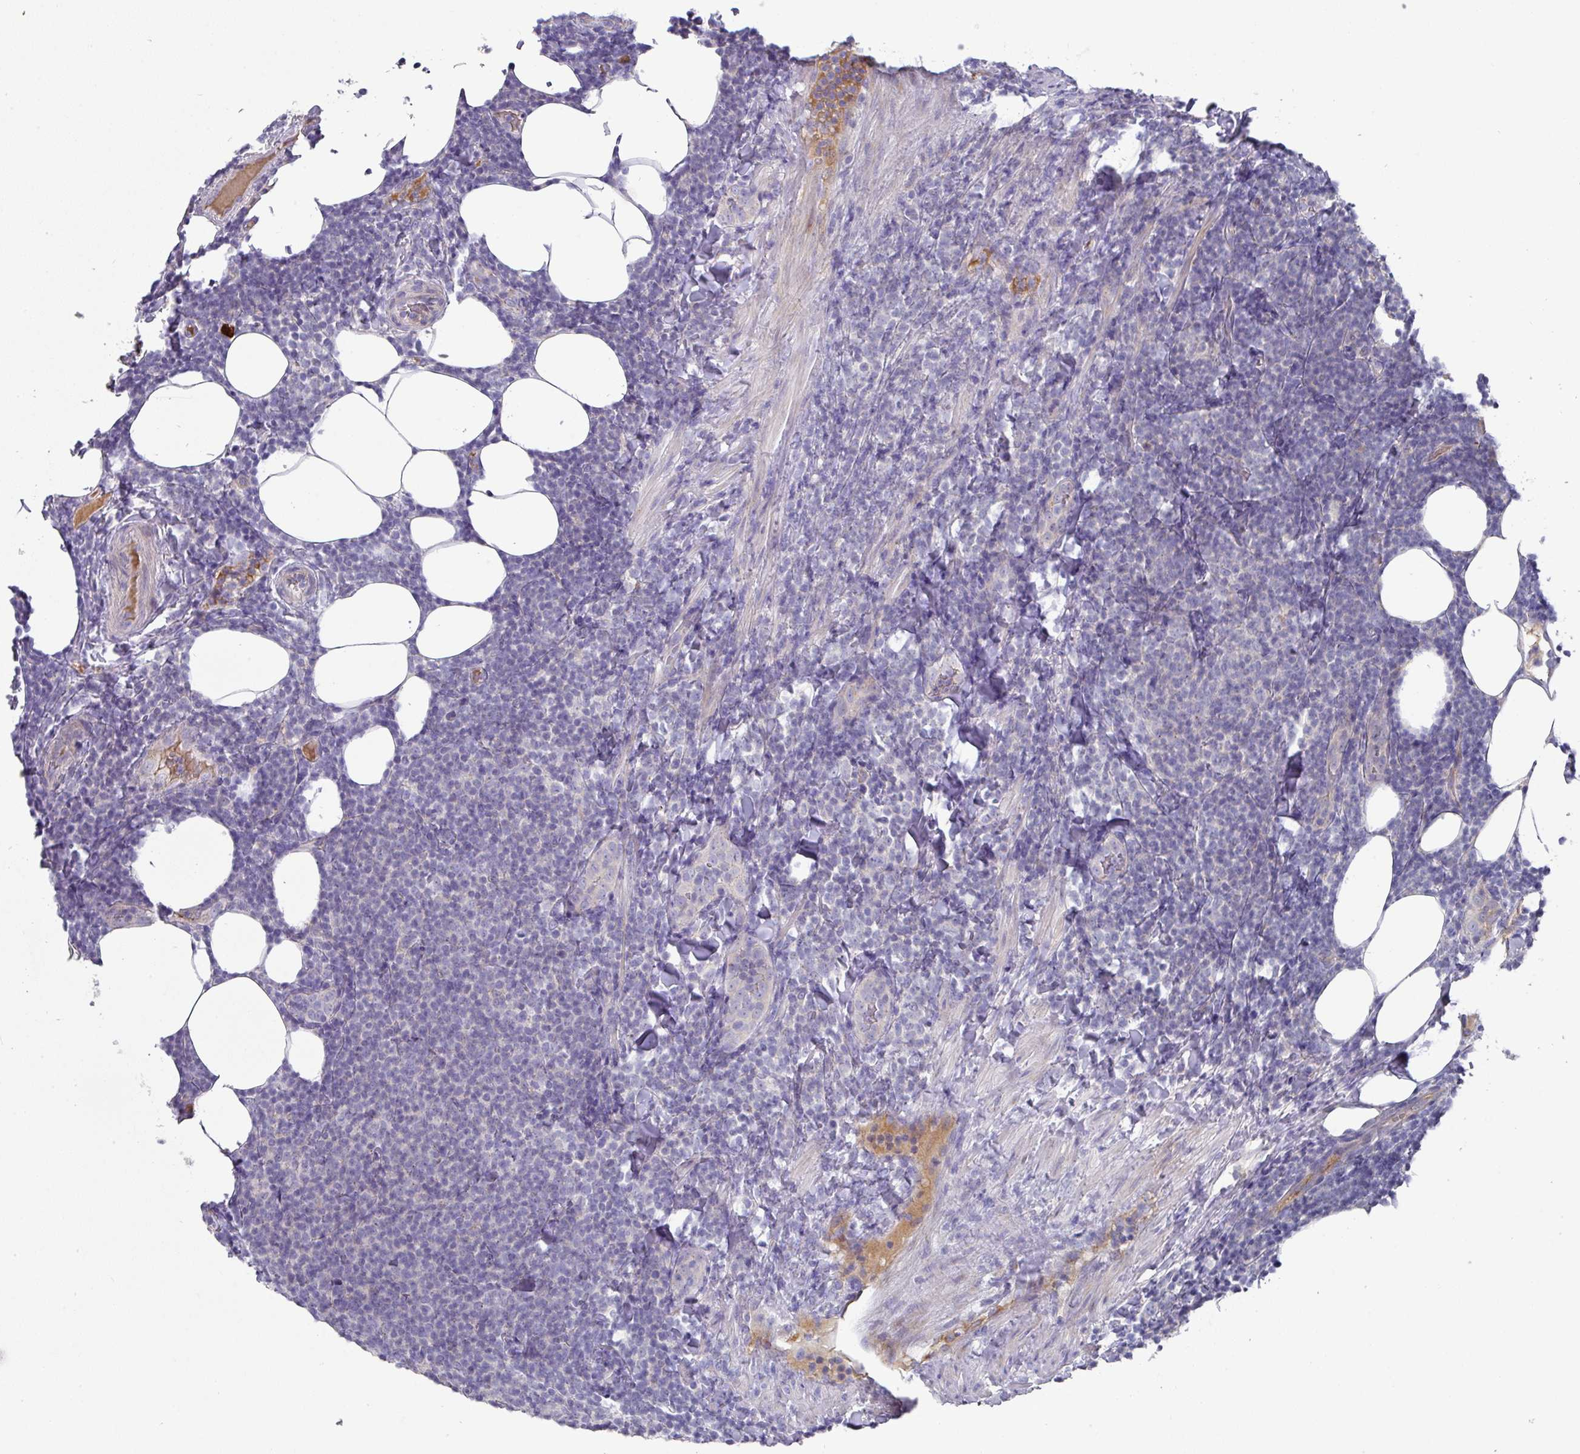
{"staining": {"intensity": "negative", "quantity": "none", "location": "none"}, "tissue": "lymphoma", "cell_type": "Tumor cells", "image_type": "cancer", "snomed": [{"axis": "morphology", "description": "Malignant lymphoma, non-Hodgkin's type, Low grade"}, {"axis": "topography", "description": "Lymph node"}], "caption": "A micrograph of low-grade malignant lymphoma, non-Hodgkin's type stained for a protein exhibits no brown staining in tumor cells.", "gene": "IL4R", "patient": {"sex": "male", "age": 66}}